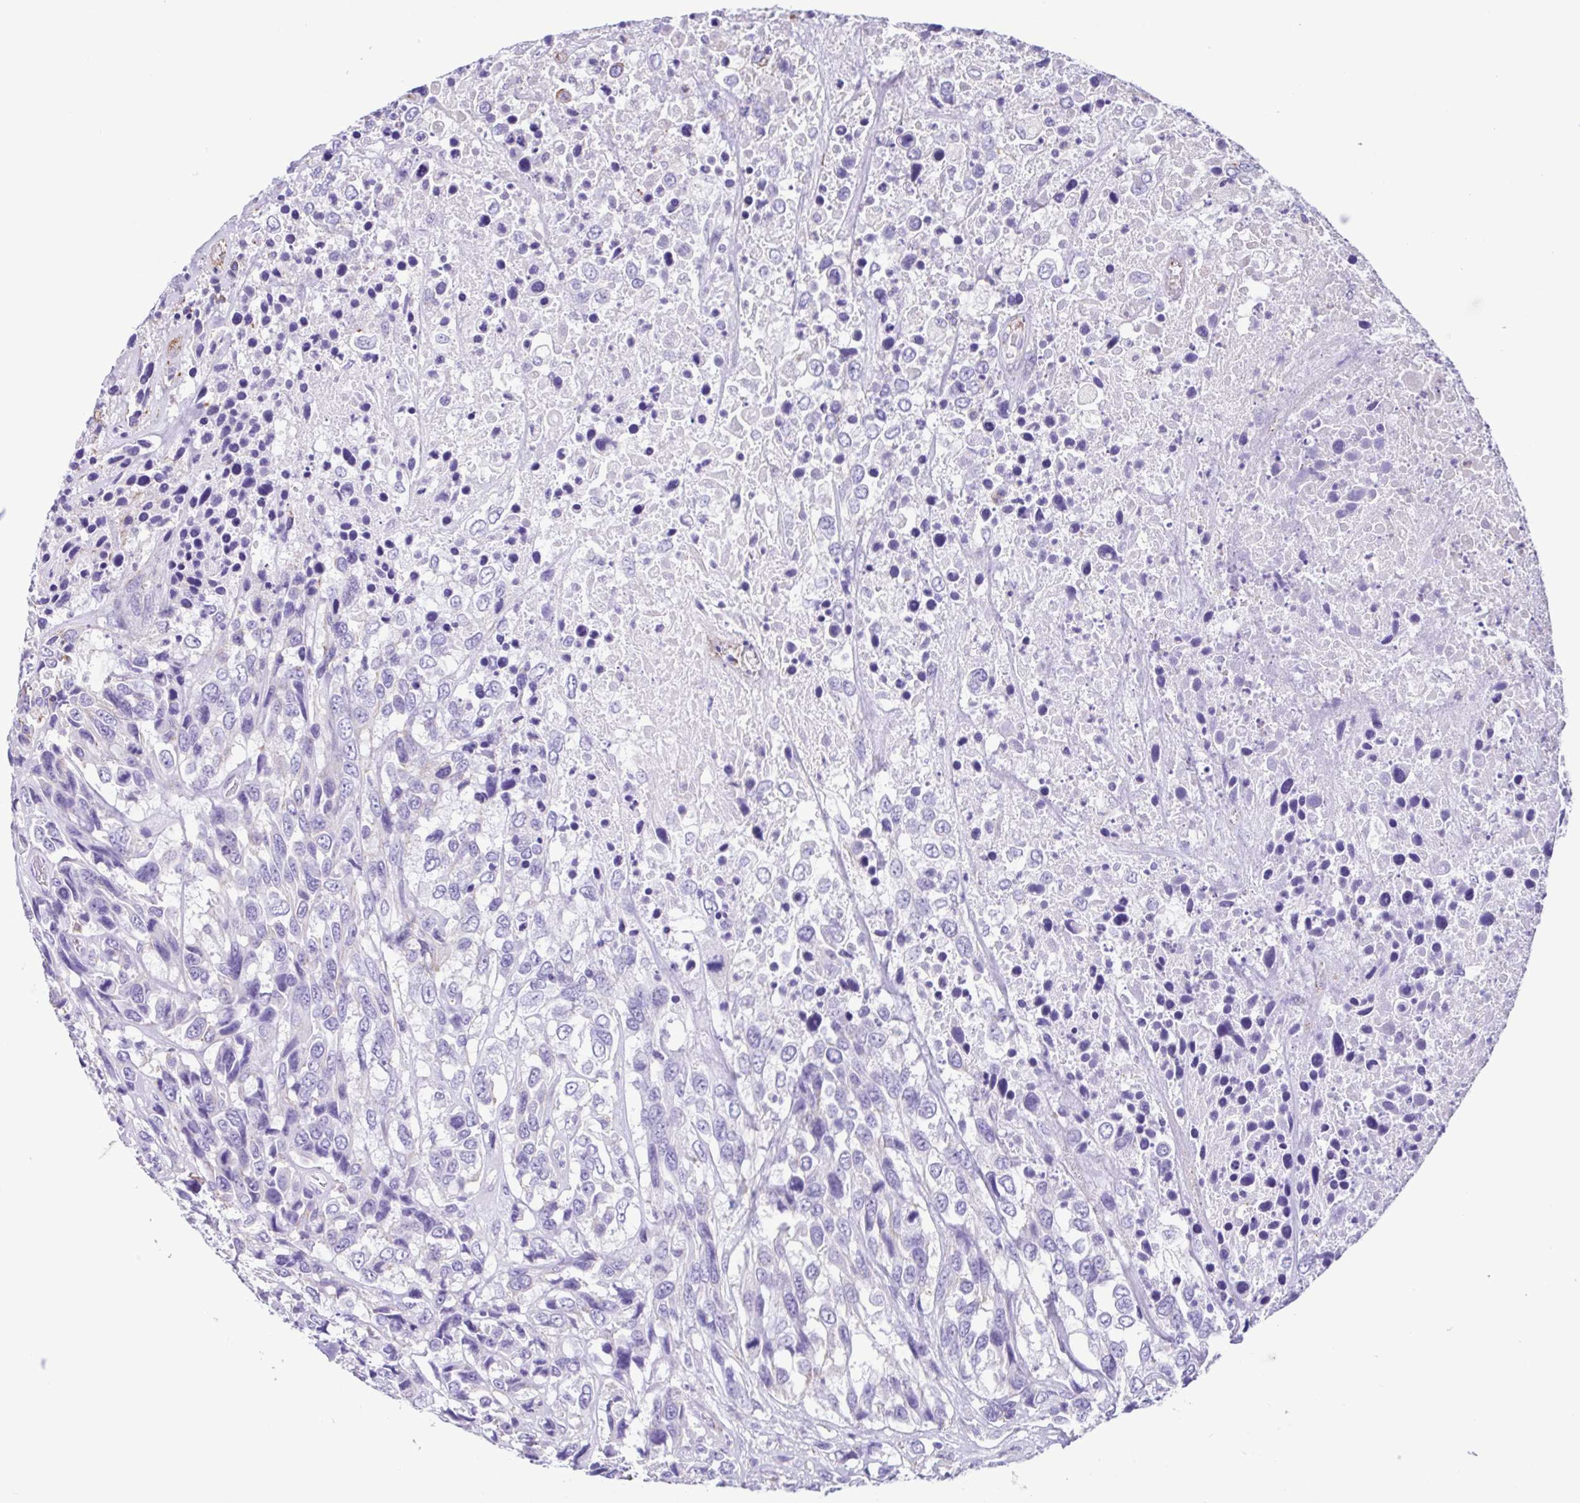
{"staining": {"intensity": "negative", "quantity": "none", "location": "none"}, "tissue": "urothelial cancer", "cell_type": "Tumor cells", "image_type": "cancer", "snomed": [{"axis": "morphology", "description": "Urothelial carcinoma, High grade"}, {"axis": "topography", "description": "Urinary bladder"}], "caption": "Immunohistochemistry (IHC) micrograph of neoplastic tissue: urothelial carcinoma (high-grade) stained with DAB (3,3'-diaminobenzidine) reveals no significant protein staining in tumor cells.", "gene": "CYP11B1", "patient": {"sex": "female", "age": 70}}